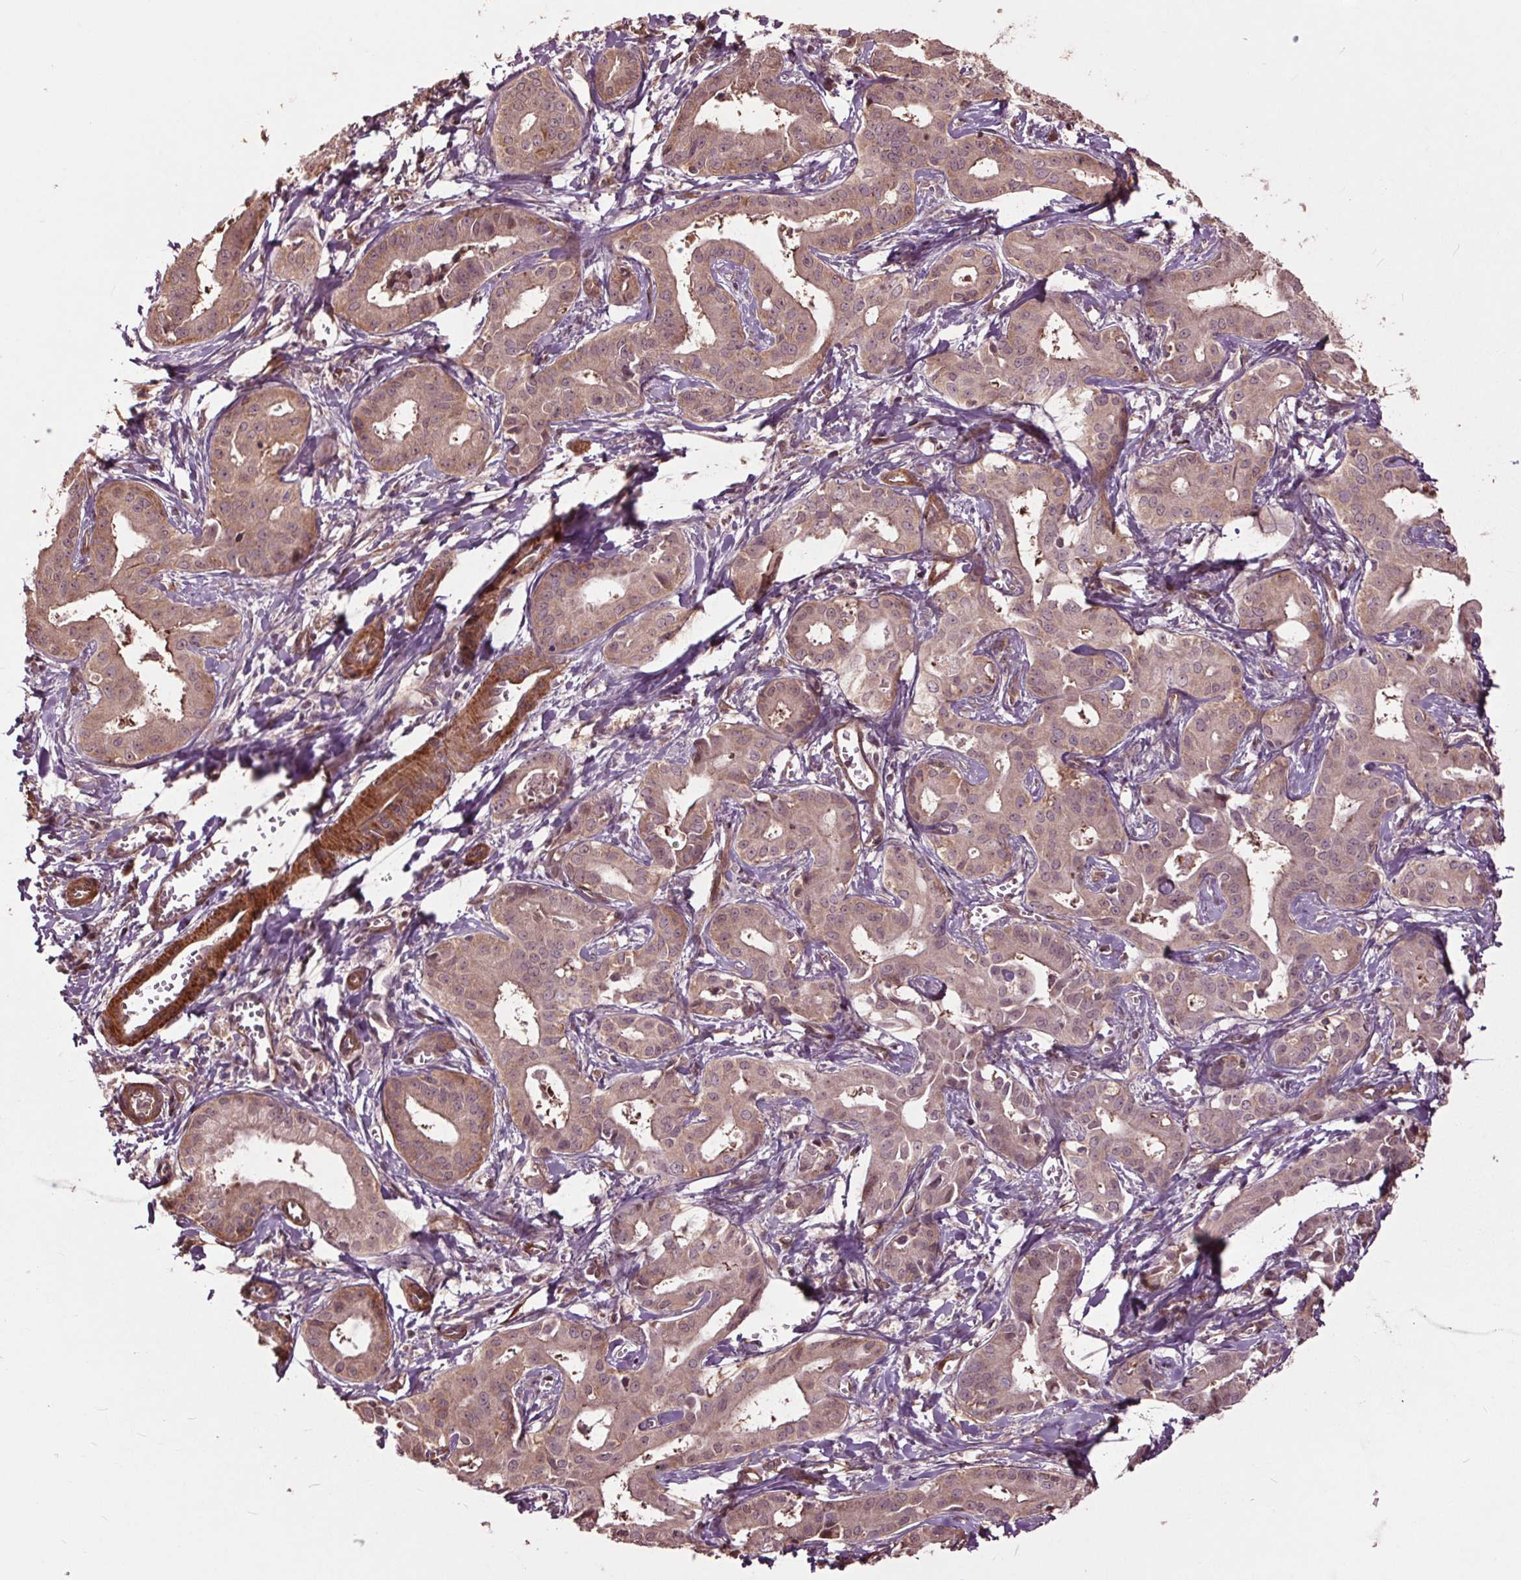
{"staining": {"intensity": "weak", "quantity": ">75%", "location": "cytoplasmic/membranous"}, "tissue": "liver cancer", "cell_type": "Tumor cells", "image_type": "cancer", "snomed": [{"axis": "morphology", "description": "Cholangiocarcinoma"}, {"axis": "topography", "description": "Liver"}], "caption": "Immunohistochemistry staining of cholangiocarcinoma (liver), which demonstrates low levels of weak cytoplasmic/membranous positivity in about >75% of tumor cells indicating weak cytoplasmic/membranous protein positivity. The staining was performed using DAB (3,3'-diaminobenzidine) (brown) for protein detection and nuclei were counterstained in hematoxylin (blue).", "gene": "CEP95", "patient": {"sex": "female", "age": 65}}